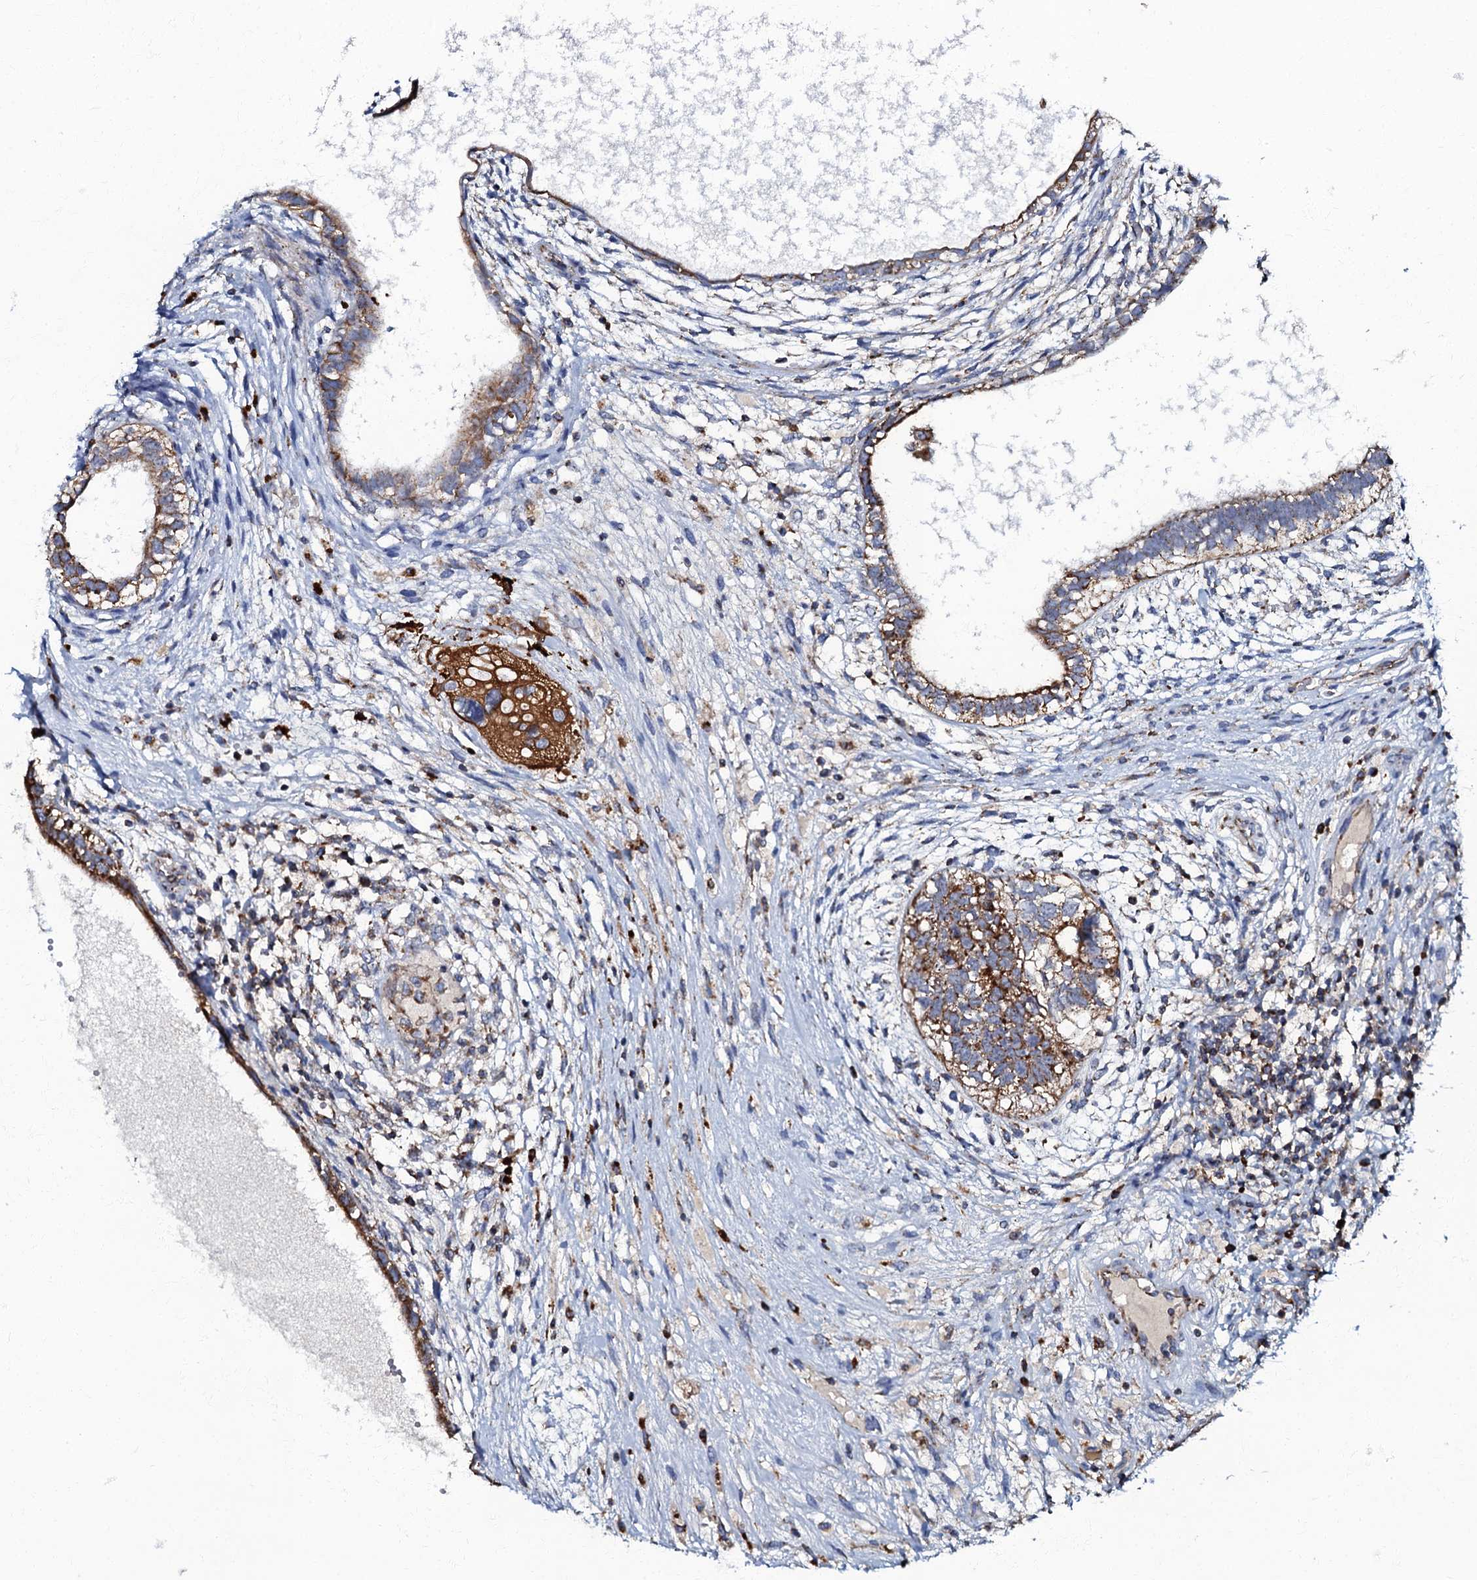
{"staining": {"intensity": "moderate", "quantity": ">75%", "location": "cytoplasmic/membranous"}, "tissue": "testis cancer", "cell_type": "Tumor cells", "image_type": "cancer", "snomed": [{"axis": "morphology", "description": "Carcinoma, Embryonal, NOS"}, {"axis": "topography", "description": "Testis"}], "caption": "Tumor cells display medium levels of moderate cytoplasmic/membranous staining in about >75% of cells in embryonal carcinoma (testis).", "gene": "NDUFA12", "patient": {"sex": "male", "age": 26}}